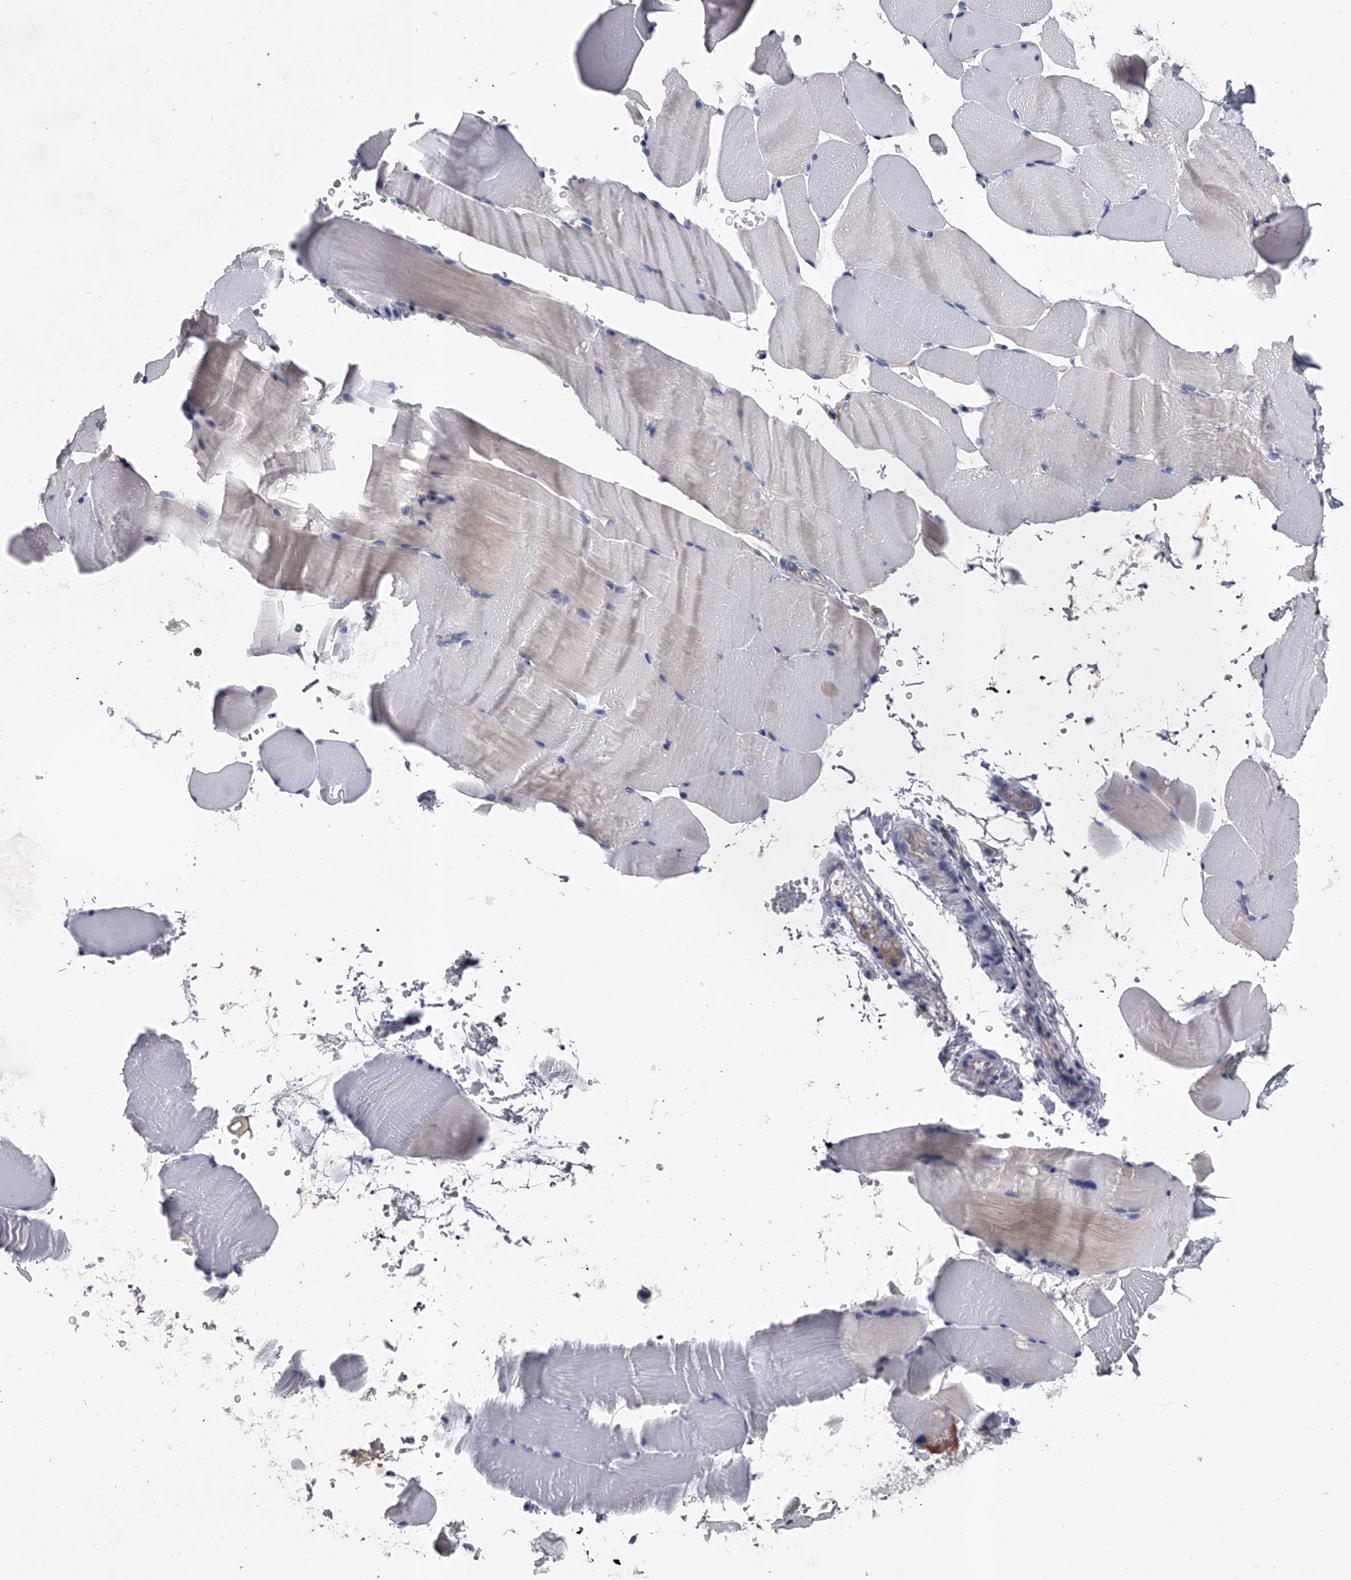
{"staining": {"intensity": "negative", "quantity": "none", "location": "none"}, "tissue": "skeletal muscle", "cell_type": "Myocytes", "image_type": "normal", "snomed": [{"axis": "morphology", "description": "Normal tissue, NOS"}, {"axis": "topography", "description": "Skeletal muscle"}, {"axis": "topography", "description": "Parathyroid gland"}], "caption": "Immunohistochemistry of normal human skeletal muscle shows no positivity in myocytes.", "gene": "EFCAB7", "patient": {"sex": "female", "age": 37}}